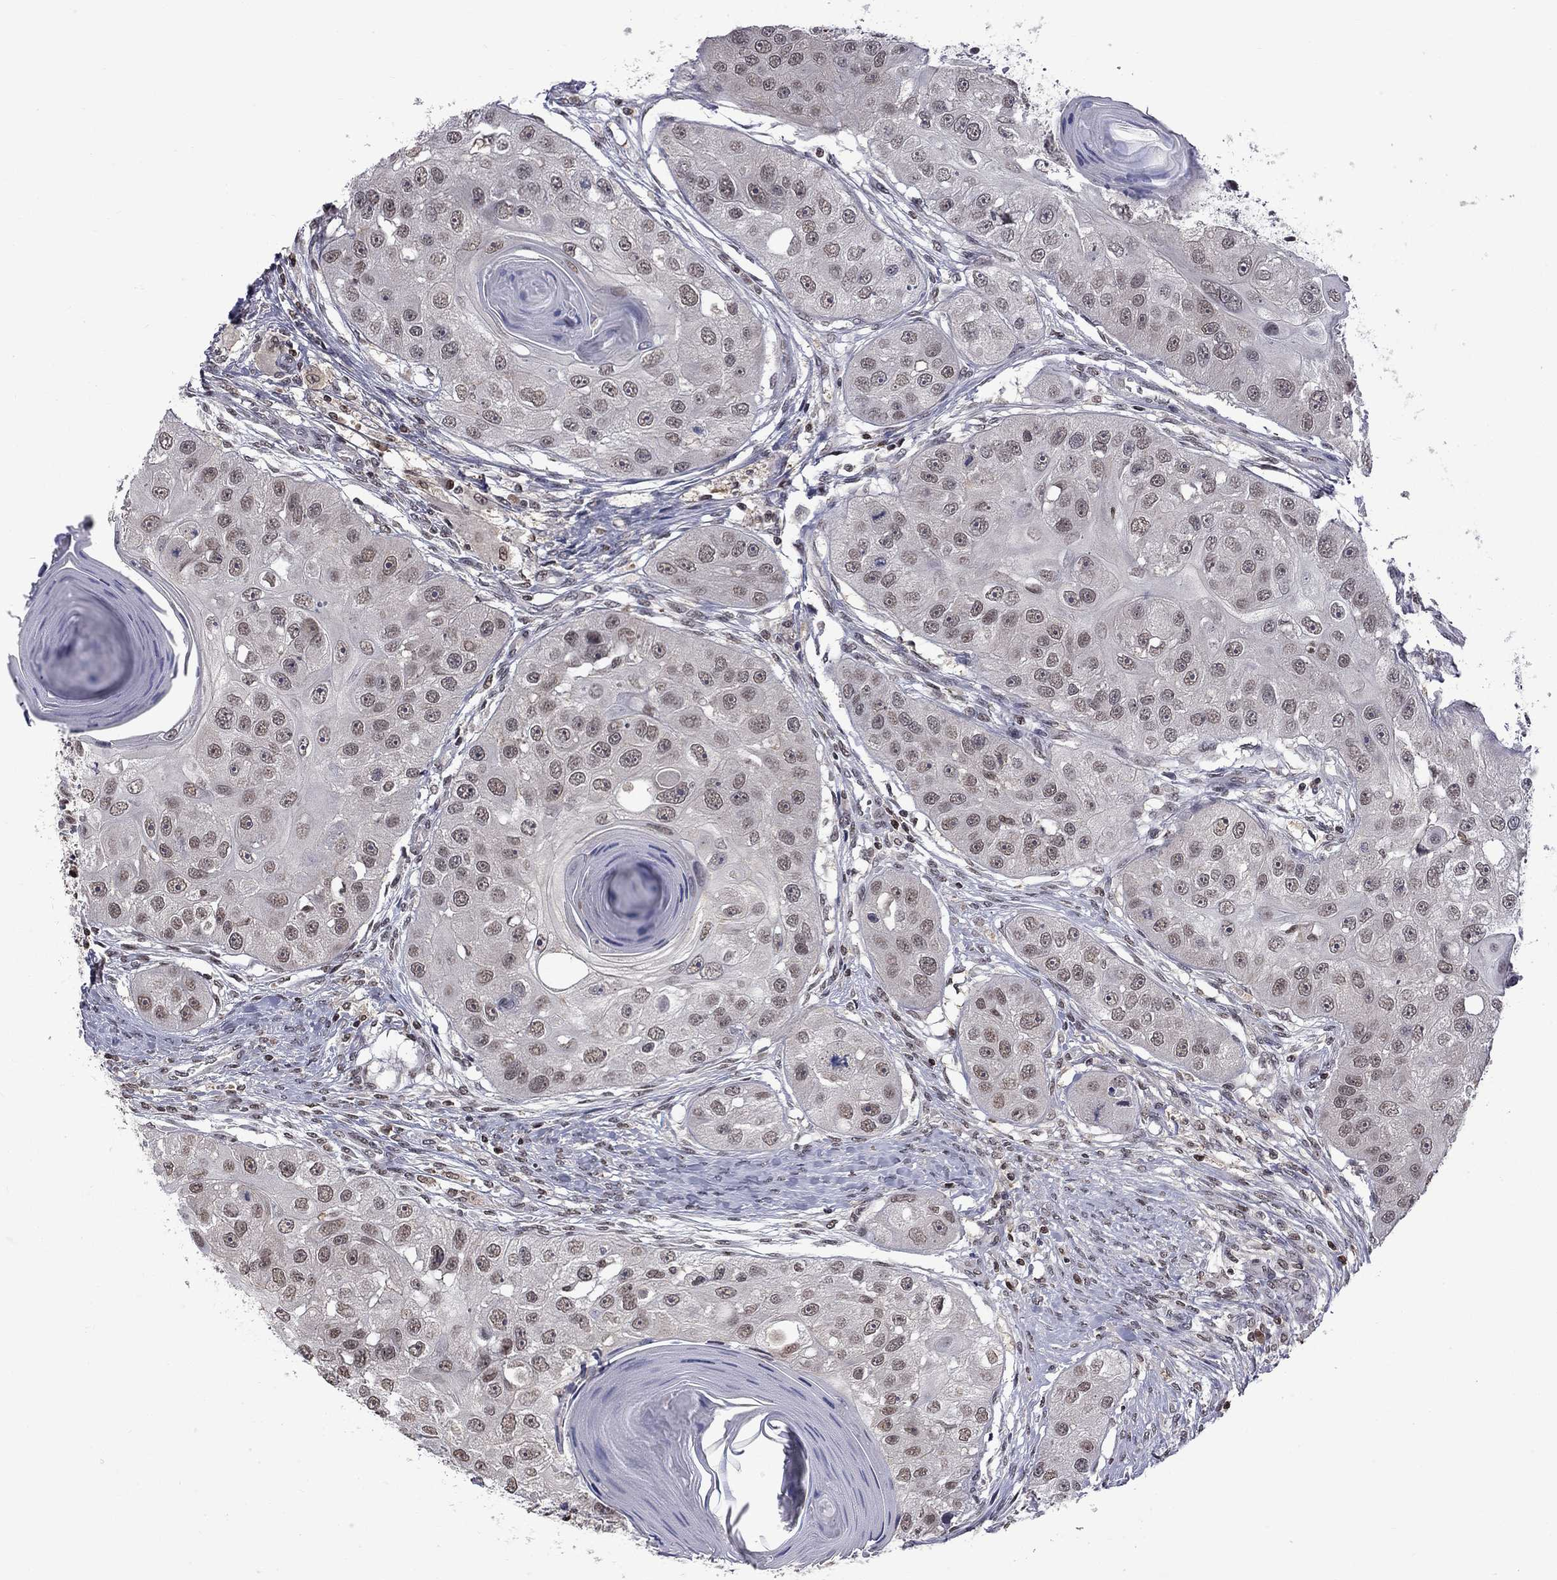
{"staining": {"intensity": "weak", "quantity": "<25%", "location": "nuclear"}, "tissue": "head and neck cancer", "cell_type": "Tumor cells", "image_type": "cancer", "snomed": [{"axis": "morphology", "description": "Normal tissue, NOS"}, {"axis": "morphology", "description": "Squamous cell carcinoma, NOS"}, {"axis": "topography", "description": "Skeletal muscle"}, {"axis": "topography", "description": "Head-Neck"}], "caption": "An immunohistochemistry image of head and neck cancer is shown. There is no staining in tumor cells of head and neck cancer.", "gene": "RFWD3", "patient": {"sex": "male", "age": 51}}